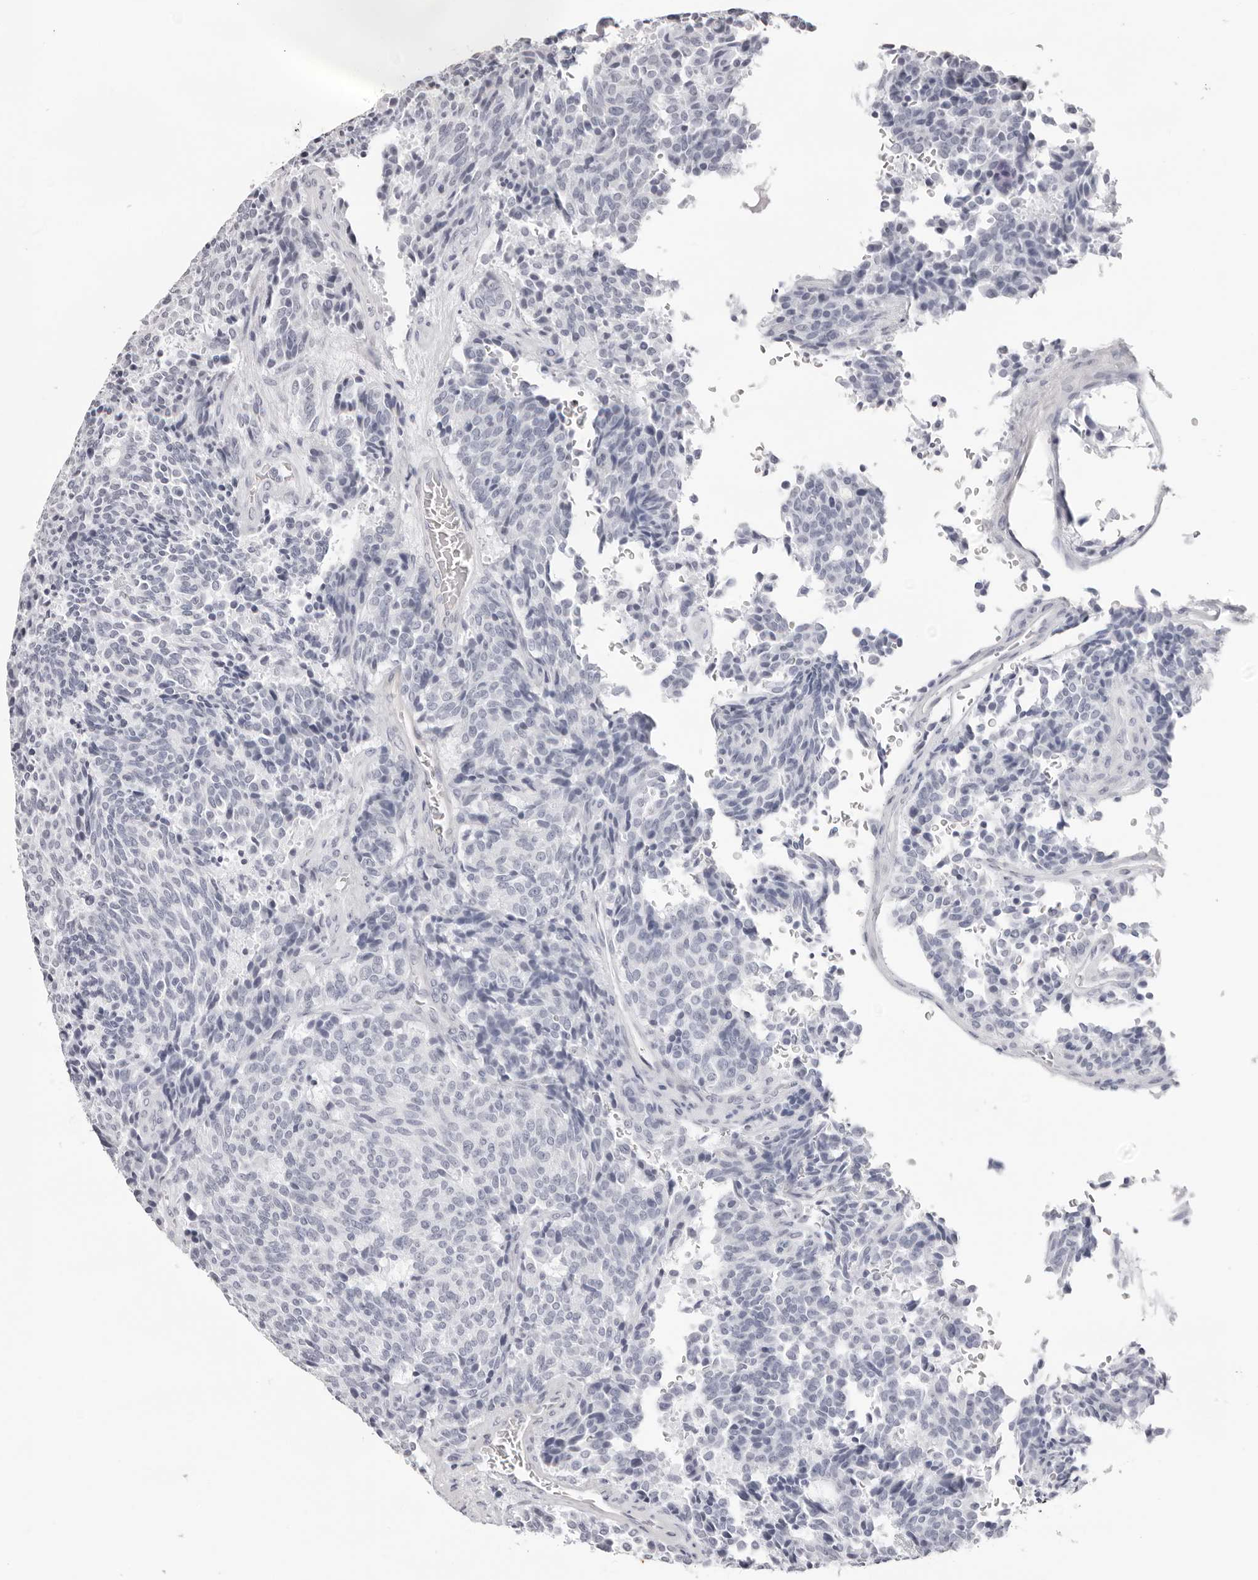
{"staining": {"intensity": "negative", "quantity": "none", "location": "none"}, "tissue": "carcinoid", "cell_type": "Tumor cells", "image_type": "cancer", "snomed": [{"axis": "morphology", "description": "Carcinoid, malignant, NOS"}, {"axis": "topography", "description": "Pancreas"}], "caption": "High power microscopy histopathology image of an IHC image of malignant carcinoid, revealing no significant staining in tumor cells. (DAB IHC visualized using brightfield microscopy, high magnification).", "gene": "INSL3", "patient": {"sex": "female", "age": 54}}